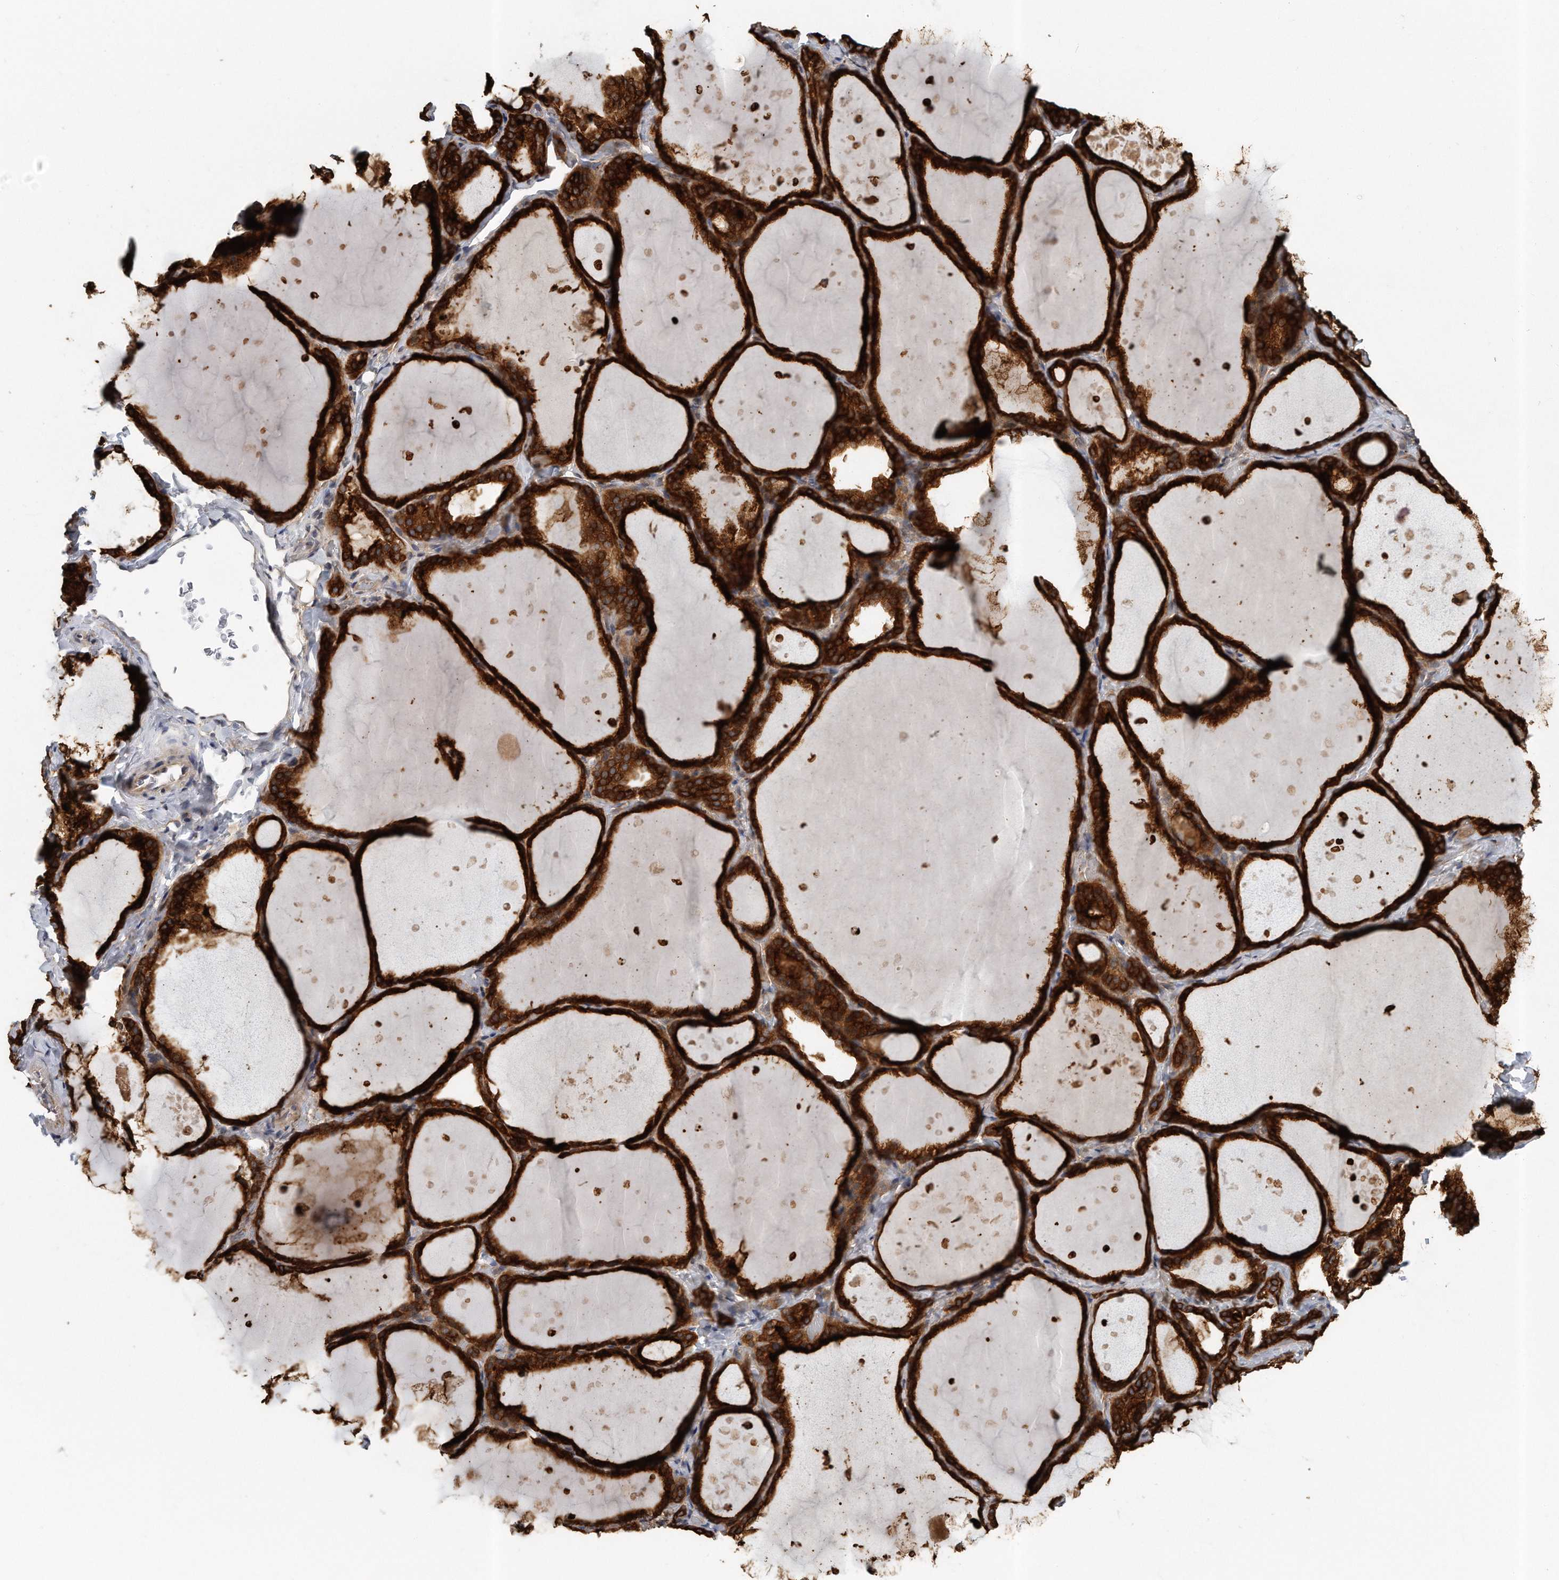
{"staining": {"intensity": "strong", "quantity": ">75%", "location": "cytoplasmic/membranous"}, "tissue": "thyroid gland", "cell_type": "Glandular cells", "image_type": "normal", "snomed": [{"axis": "morphology", "description": "Normal tissue, NOS"}, {"axis": "topography", "description": "Thyroid gland"}], "caption": "A photomicrograph of thyroid gland stained for a protein exhibits strong cytoplasmic/membranous brown staining in glandular cells. The staining was performed using DAB (3,3'-diaminobenzidine) to visualize the protein expression in brown, while the nuclei were stained in blue with hematoxylin (Magnification: 20x).", "gene": "PCDH8", "patient": {"sex": "female", "age": 44}}